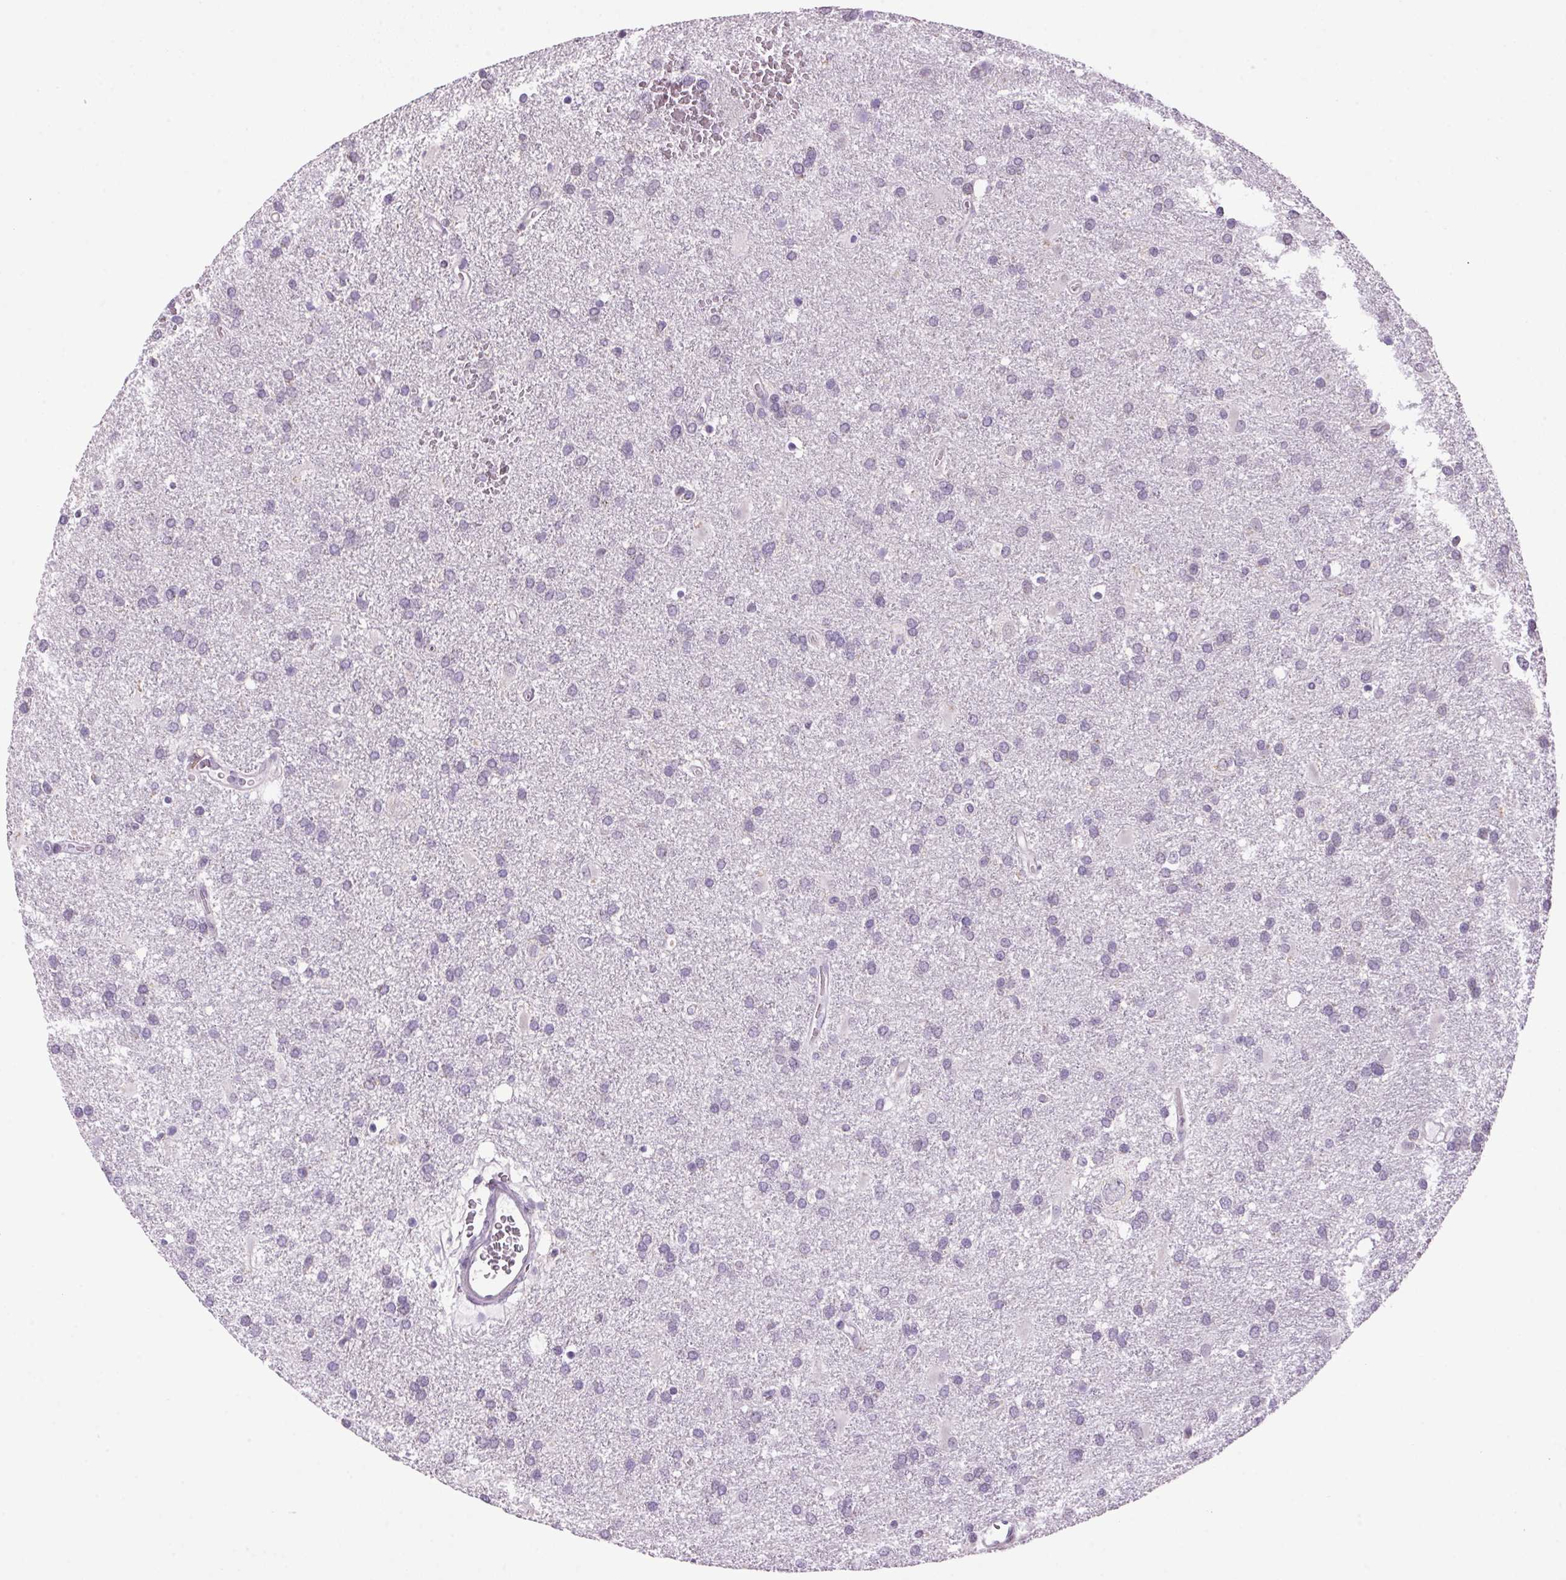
{"staining": {"intensity": "negative", "quantity": "none", "location": "none"}, "tissue": "glioma", "cell_type": "Tumor cells", "image_type": "cancer", "snomed": [{"axis": "morphology", "description": "Glioma, malignant, Low grade"}, {"axis": "topography", "description": "Brain"}], "caption": "IHC histopathology image of neoplastic tissue: malignant low-grade glioma stained with DAB displays no significant protein staining in tumor cells.", "gene": "VWA3B", "patient": {"sex": "male", "age": 66}}